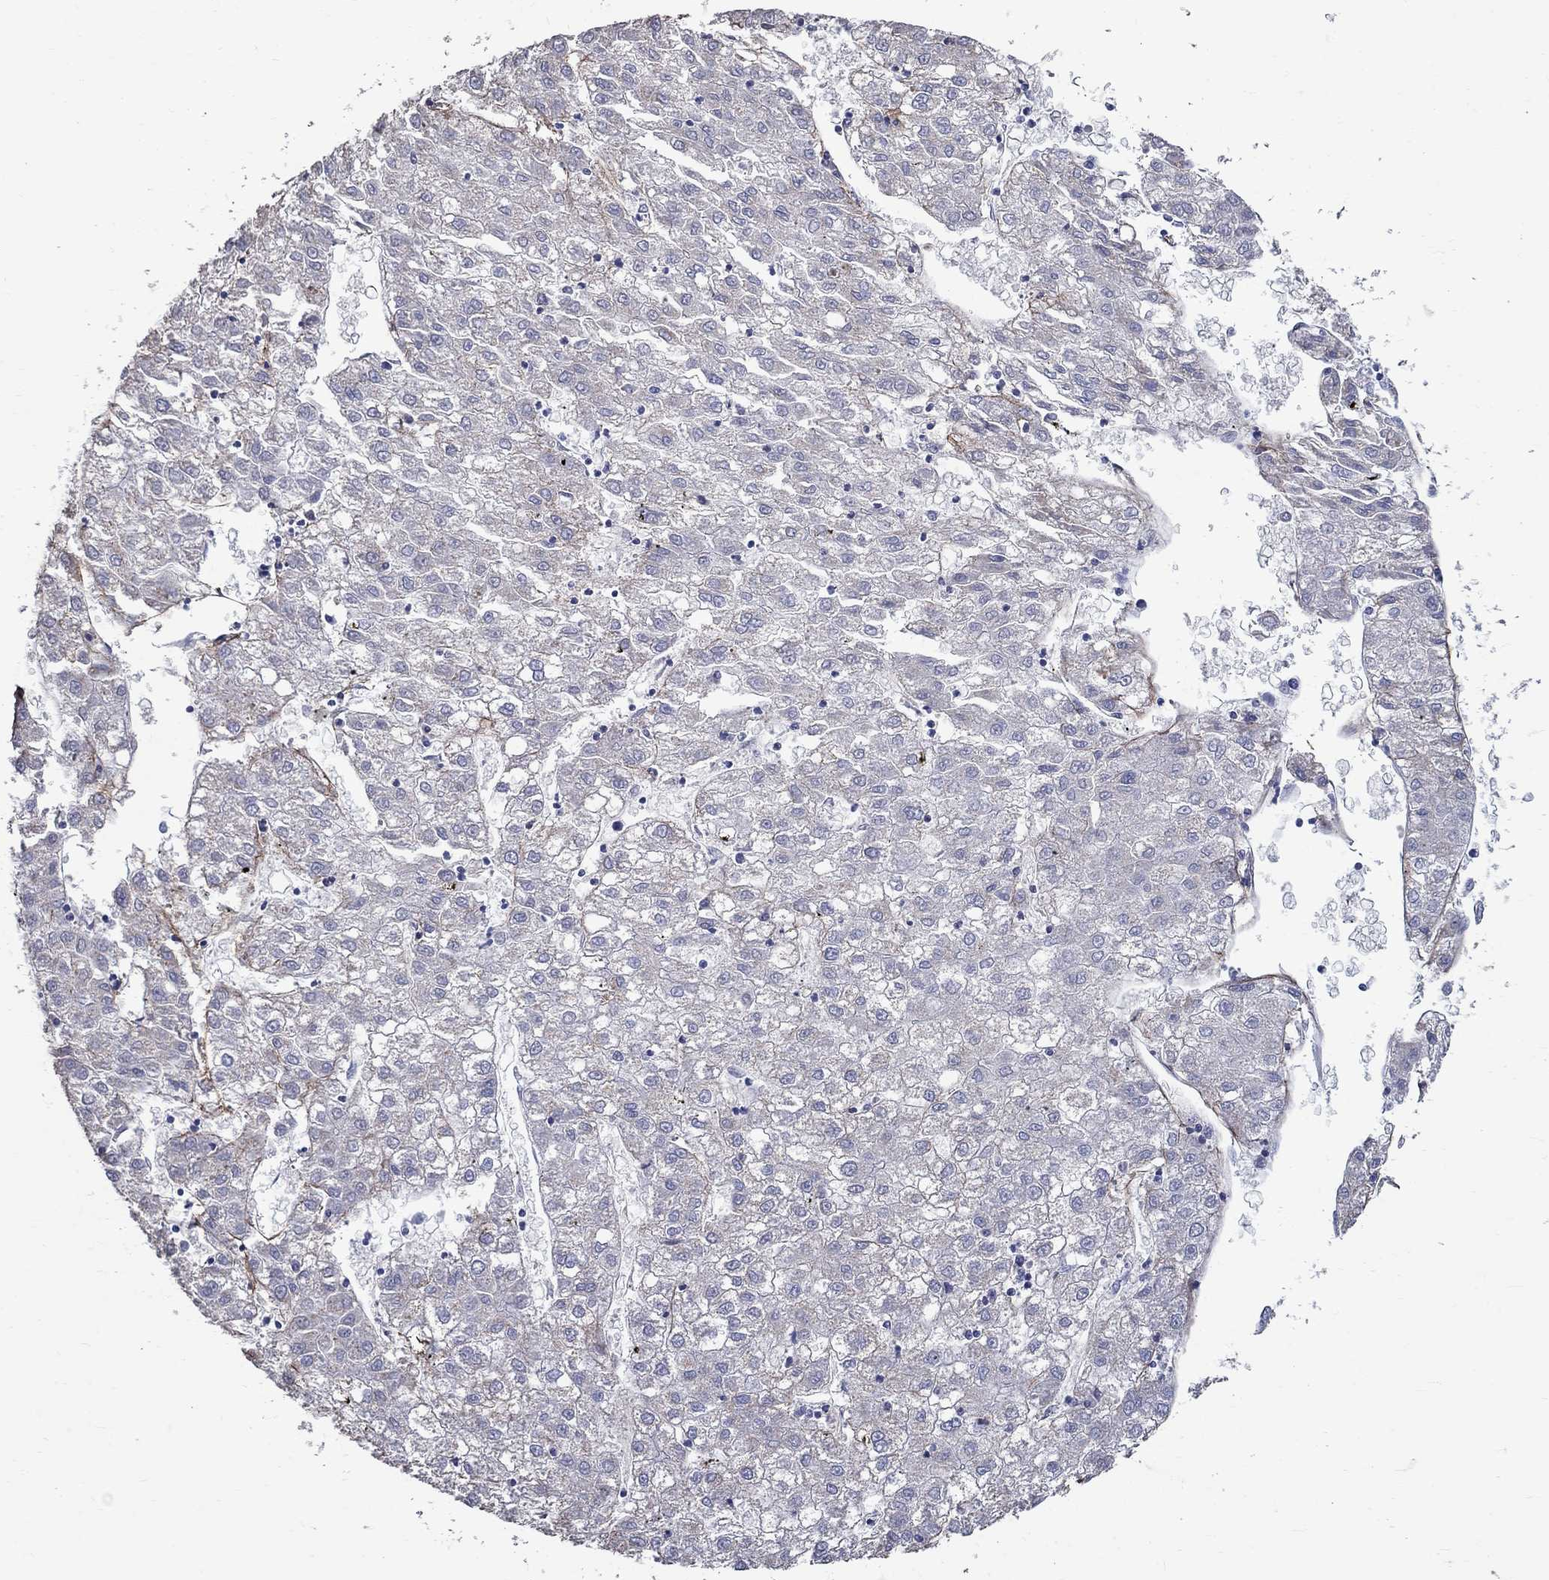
{"staining": {"intensity": "weak", "quantity": "<25%", "location": "cytoplasmic/membranous"}, "tissue": "liver cancer", "cell_type": "Tumor cells", "image_type": "cancer", "snomed": [{"axis": "morphology", "description": "Carcinoma, Hepatocellular, NOS"}, {"axis": "topography", "description": "Liver"}], "caption": "A histopathology image of liver cancer (hepatocellular carcinoma) stained for a protein displays no brown staining in tumor cells. Nuclei are stained in blue.", "gene": "ANXA10", "patient": {"sex": "male", "age": 72}}